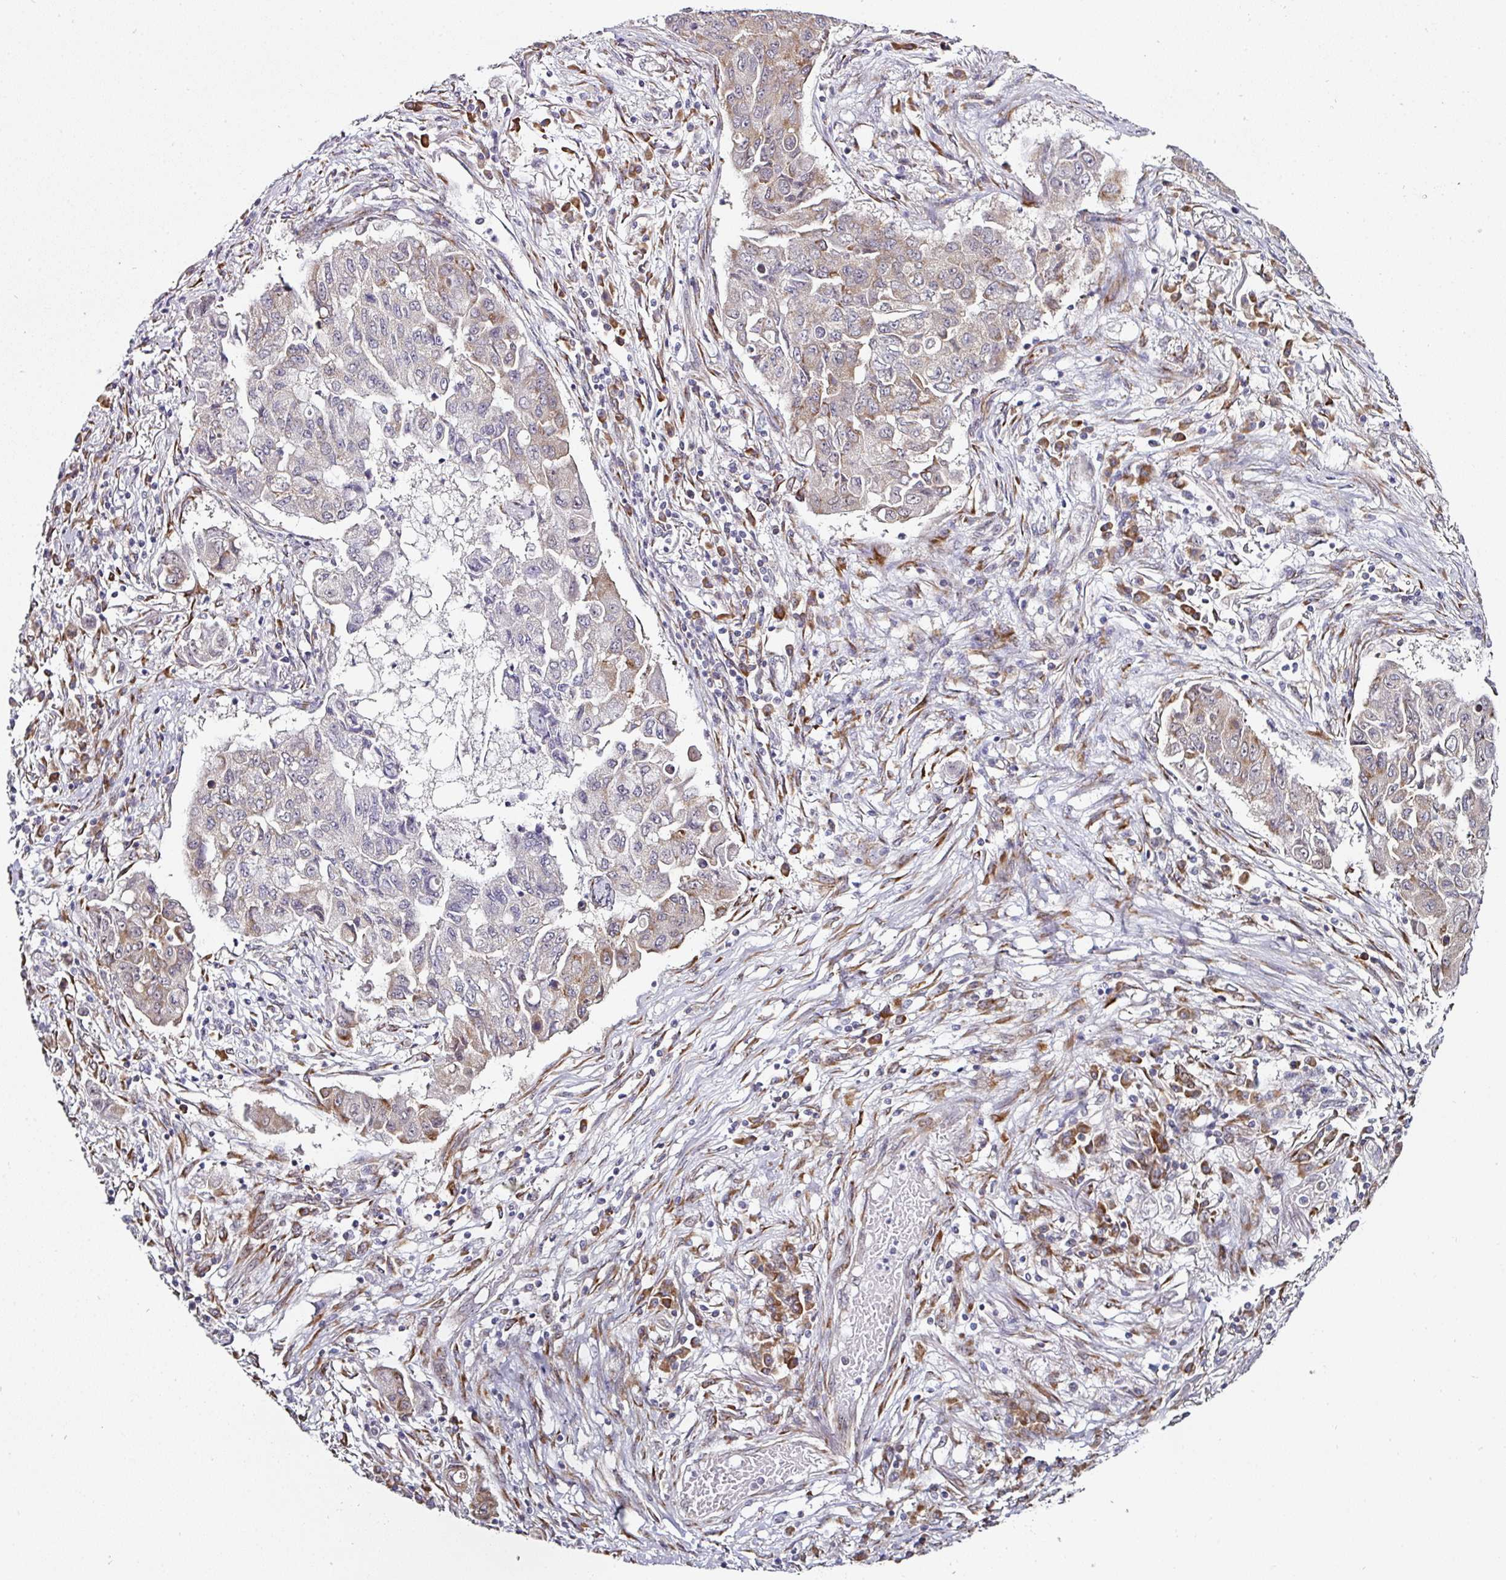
{"staining": {"intensity": "weak", "quantity": "25%-75%", "location": "cytoplasmic/membranous"}, "tissue": "lung cancer", "cell_type": "Tumor cells", "image_type": "cancer", "snomed": [{"axis": "morphology", "description": "Squamous cell carcinoma, NOS"}, {"axis": "topography", "description": "Lung"}], "caption": "Lung cancer stained with IHC shows weak cytoplasmic/membranous positivity in about 25%-75% of tumor cells.", "gene": "APOLD1", "patient": {"sex": "male", "age": 74}}